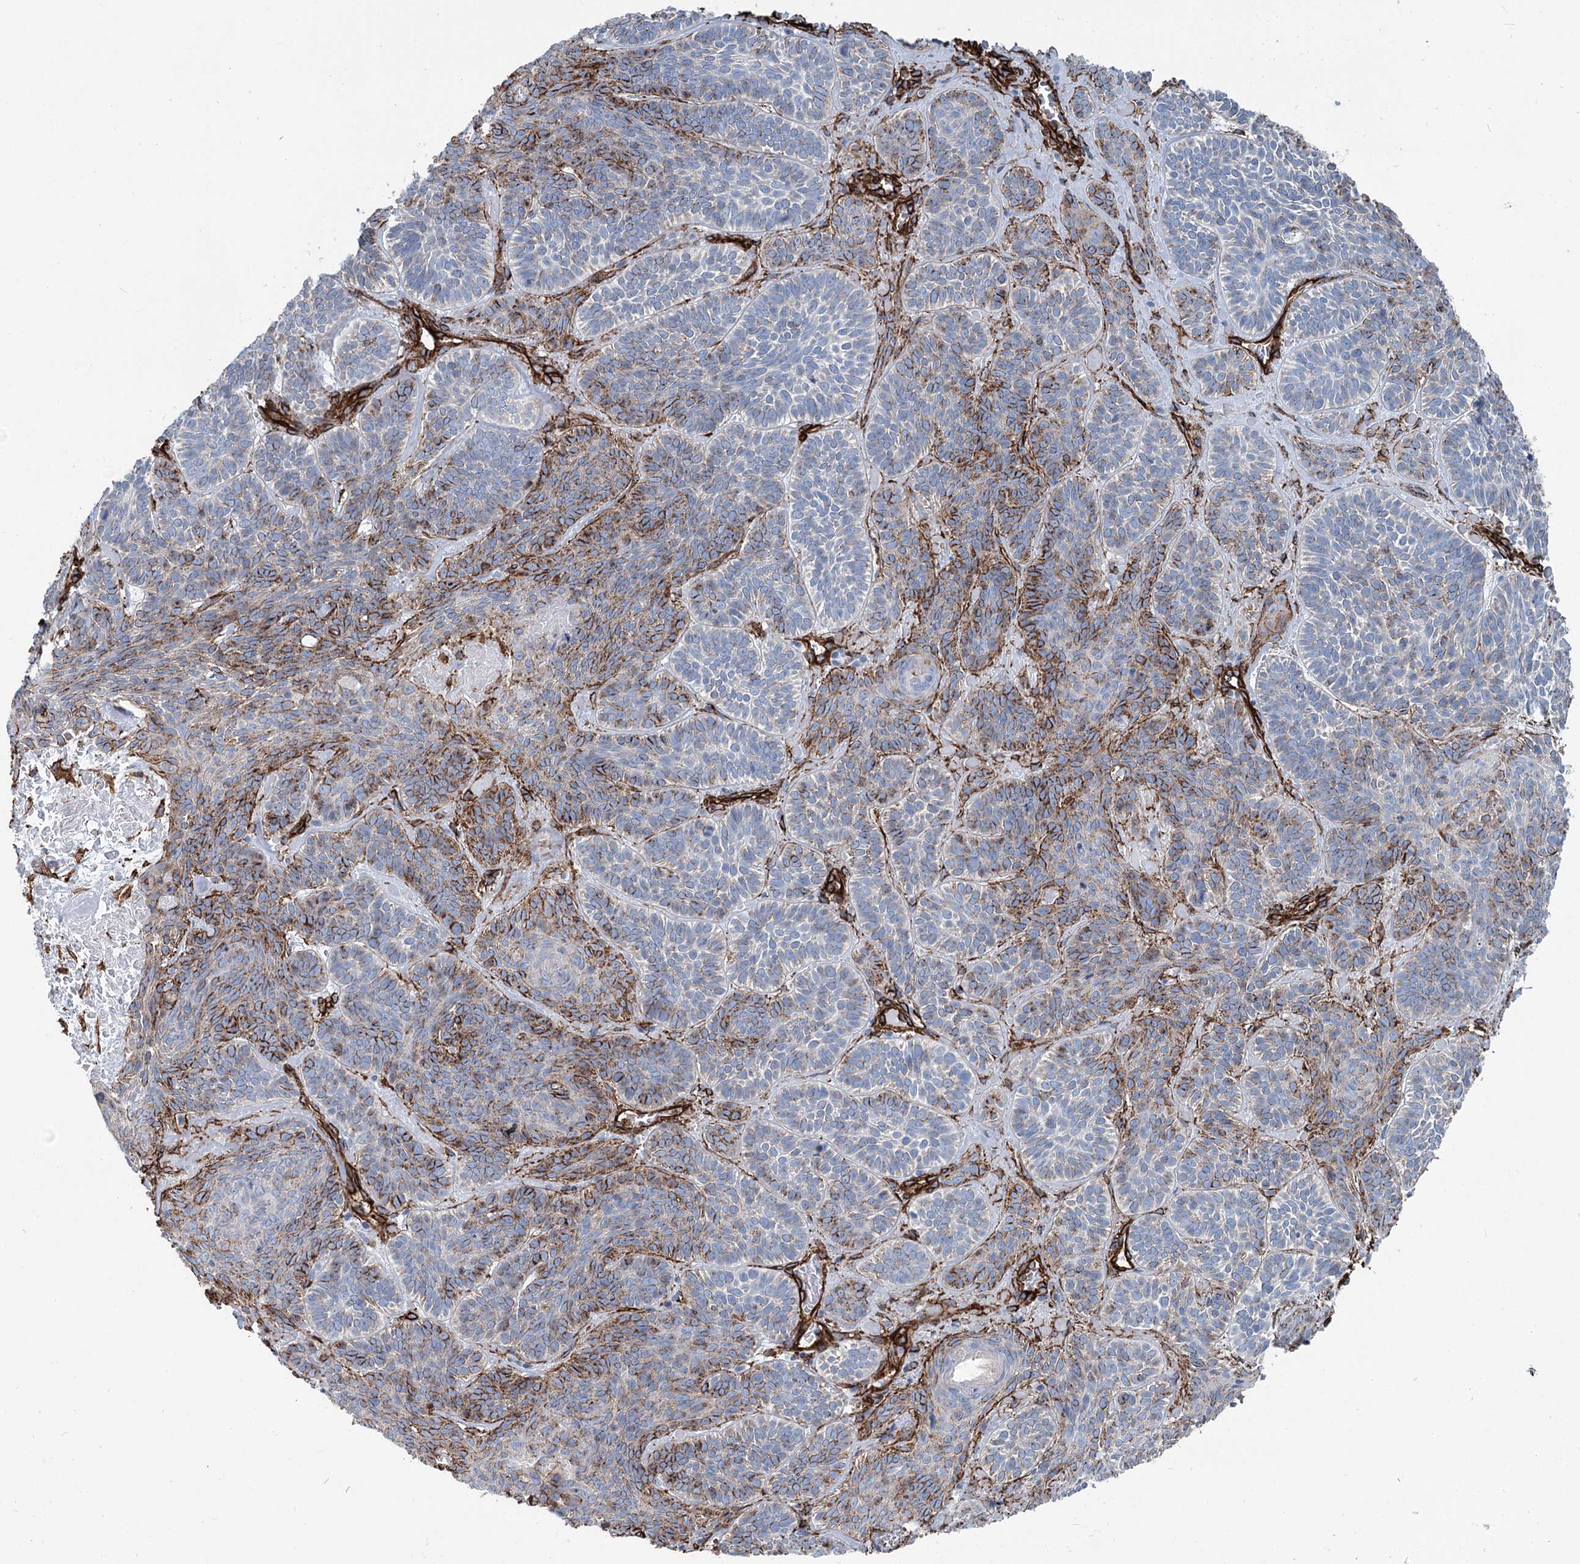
{"staining": {"intensity": "moderate", "quantity": "25%-75%", "location": "cytoplasmic/membranous"}, "tissue": "skin cancer", "cell_type": "Tumor cells", "image_type": "cancer", "snomed": [{"axis": "morphology", "description": "Basal cell carcinoma"}, {"axis": "topography", "description": "Skin"}], "caption": "Immunohistochemical staining of skin cancer shows medium levels of moderate cytoplasmic/membranous protein positivity in approximately 25%-75% of tumor cells.", "gene": "IQSEC1", "patient": {"sex": "male", "age": 85}}